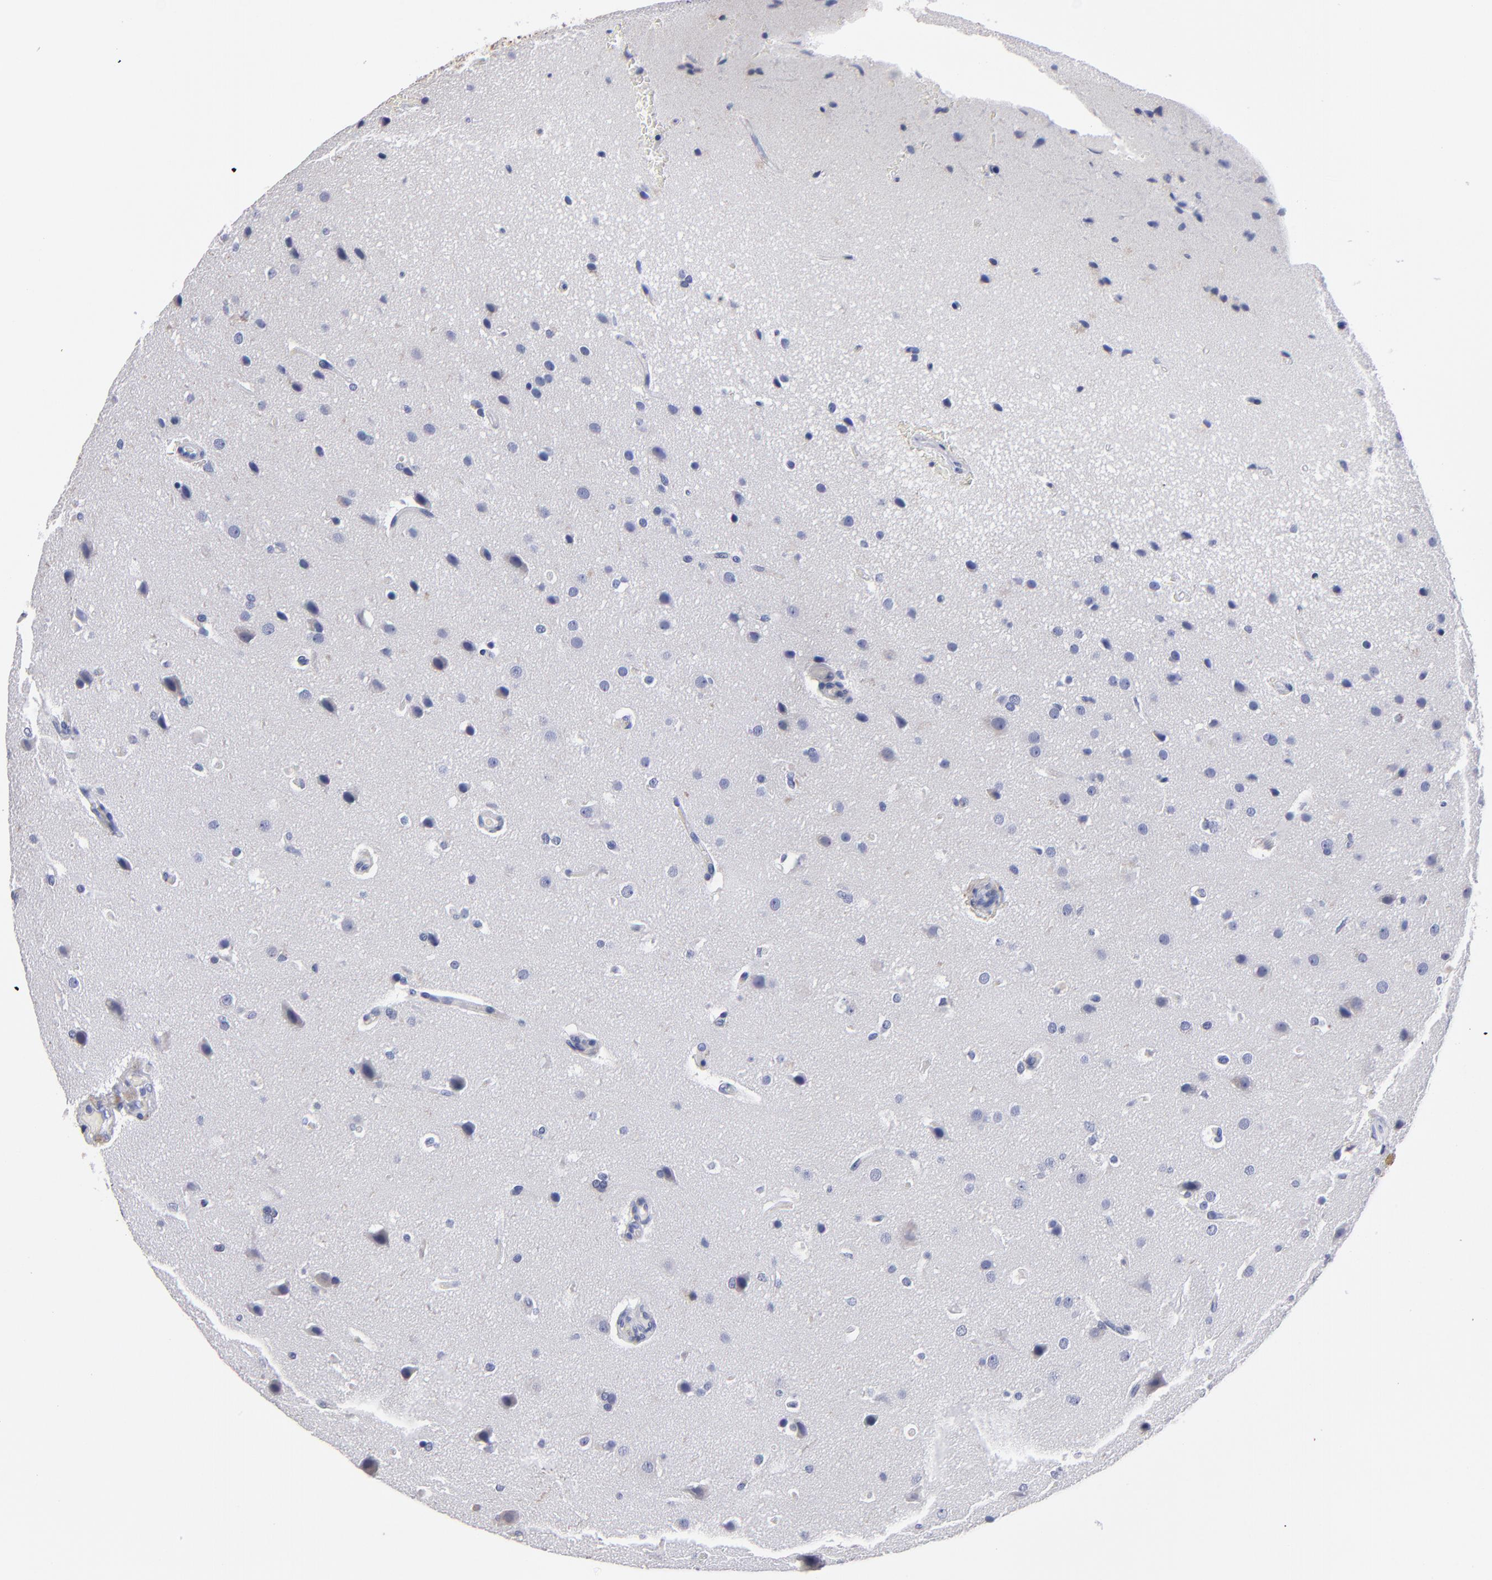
{"staining": {"intensity": "negative", "quantity": "none", "location": "none"}, "tissue": "glioma", "cell_type": "Tumor cells", "image_type": "cancer", "snomed": [{"axis": "morphology", "description": "Glioma, malignant, Low grade"}, {"axis": "topography", "description": "Cerebral cortex"}], "caption": "Immunohistochemistry (IHC) of malignant glioma (low-grade) reveals no expression in tumor cells.", "gene": "FABP4", "patient": {"sex": "female", "age": 47}}